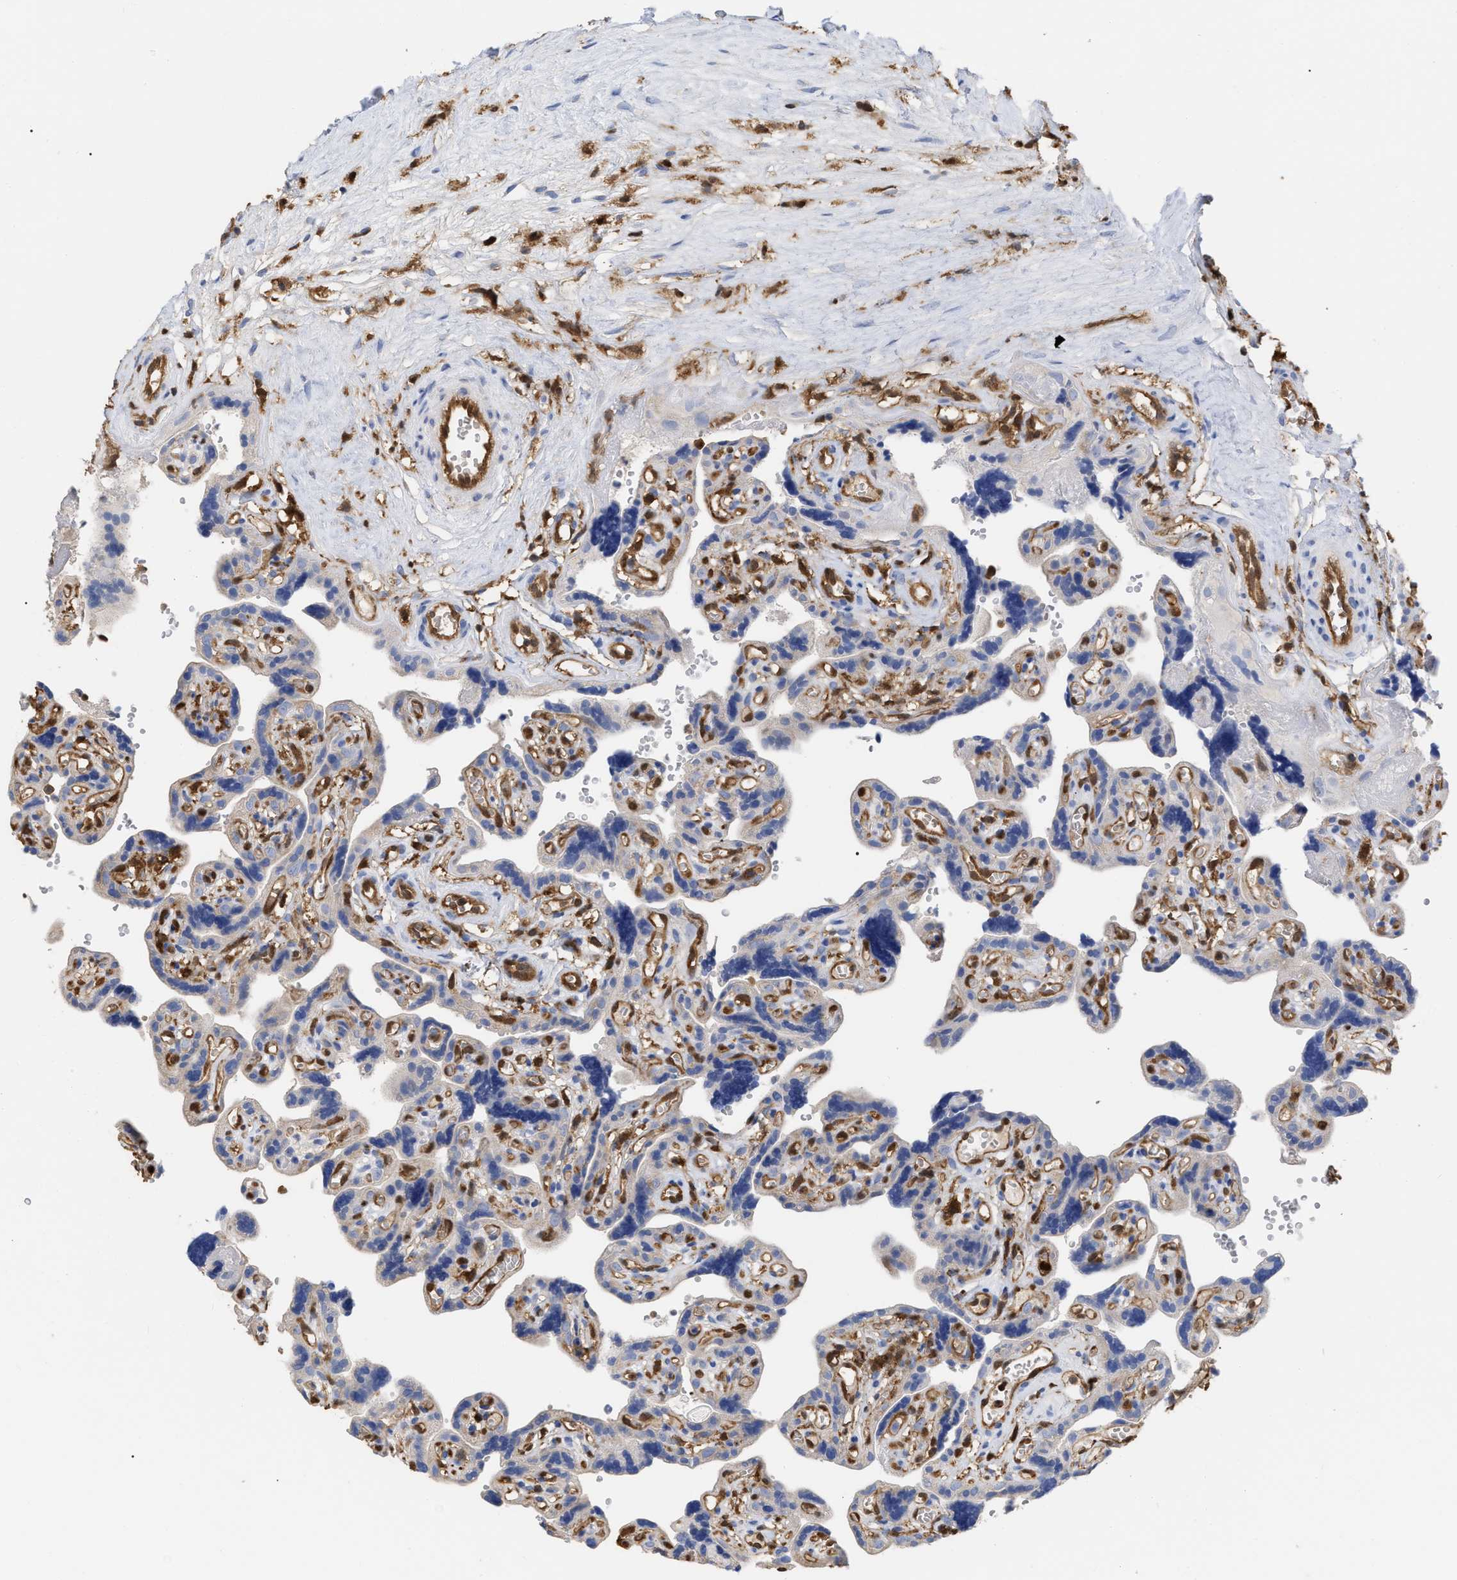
{"staining": {"intensity": "negative", "quantity": "none", "location": "none"}, "tissue": "placenta", "cell_type": "Decidual cells", "image_type": "normal", "snomed": [{"axis": "morphology", "description": "Normal tissue, NOS"}, {"axis": "topography", "description": "Placenta"}], "caption": "Immunohistochemistry micrograph of unremarkable placenta stained for a protein (brown), which displays no expression in decidual cells.", "gene": "GIMAP4", "patient": {"sex": "female", "age": 30}}